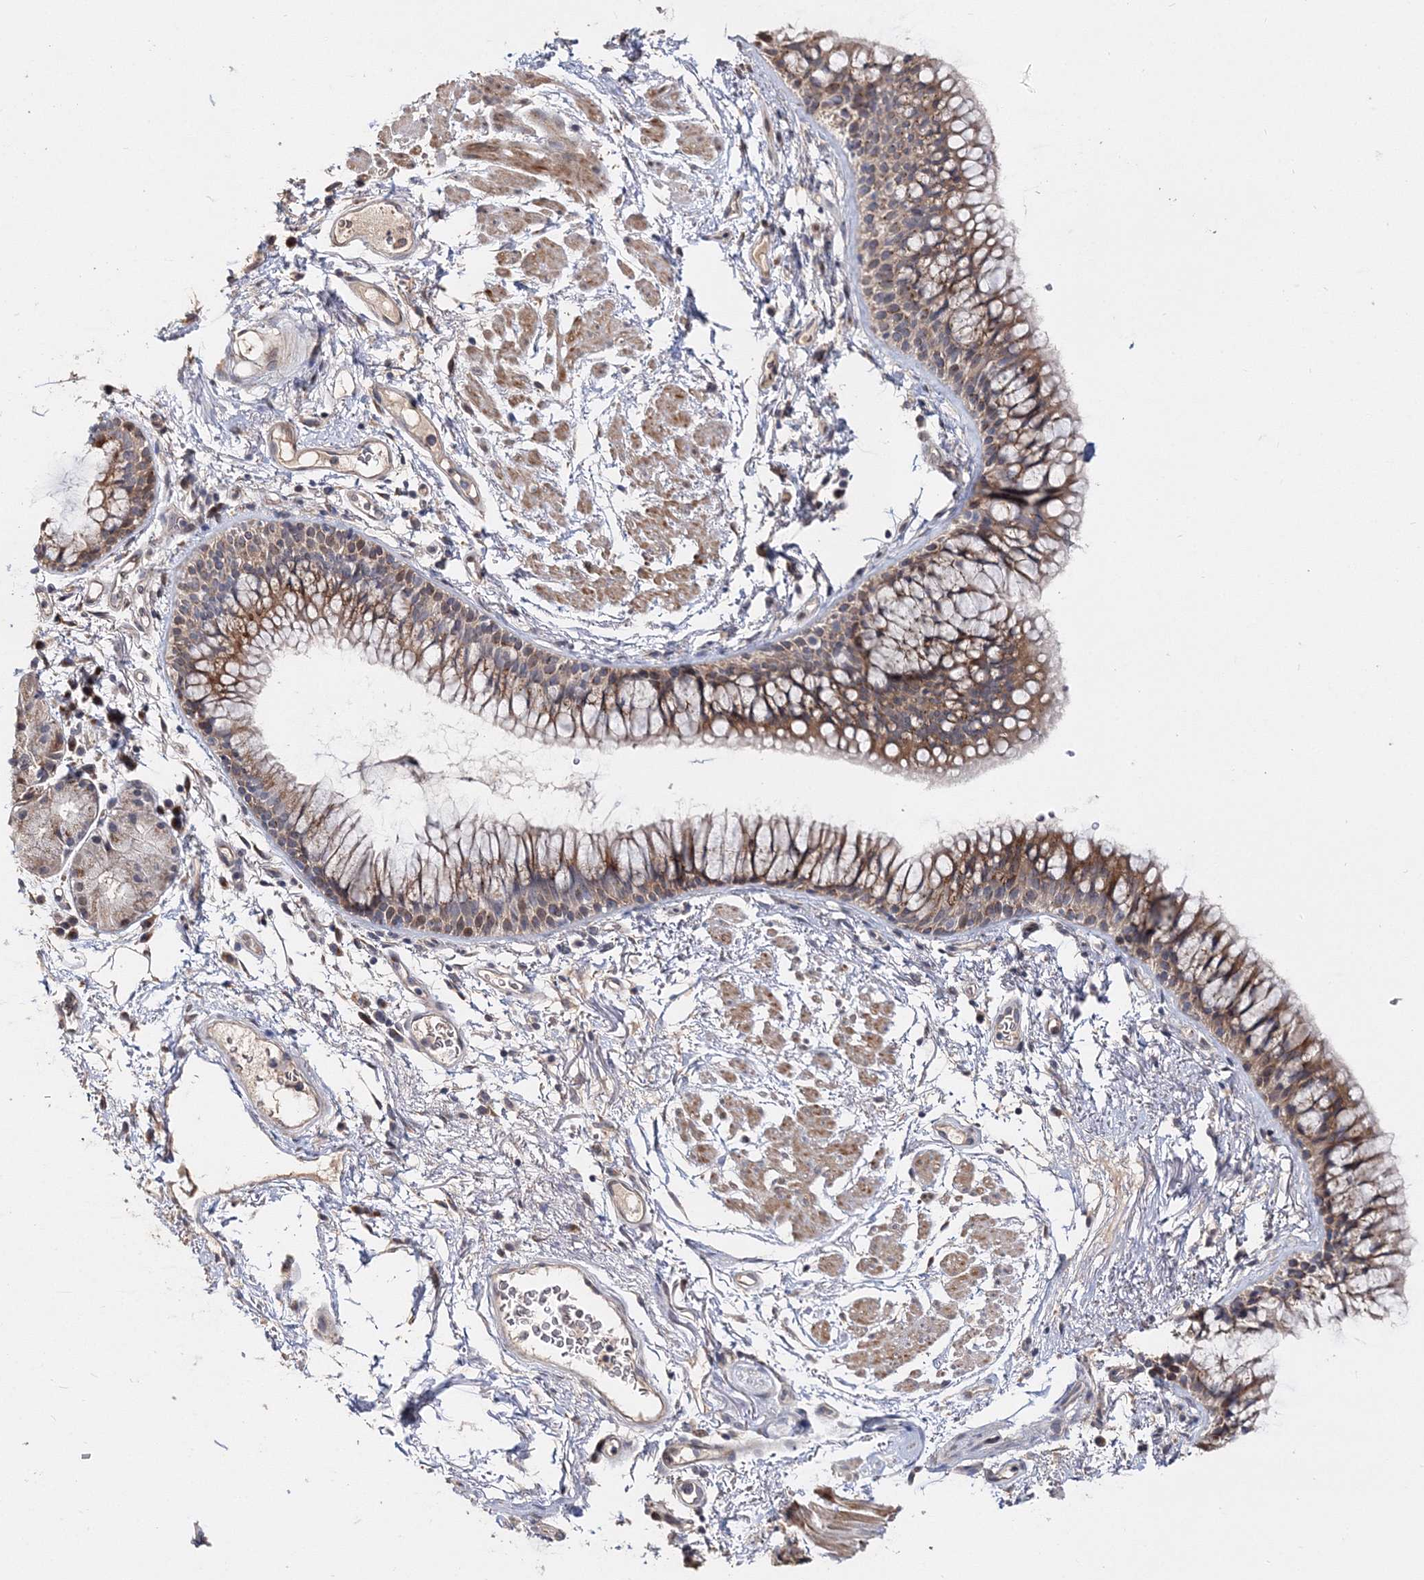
{"staining": {"intensity": "moderate", "quantity": "25%-75%", "location": "cytoplasmic/membranous"}, "tissue": "bronchus", "cell_type": "Respiratory epithelial cells", "image_type": "normal", "snomed": [{"axis": "morphology", "description": "Normal tissue, NOS"}, {"axis": "topography", "description": "Cartilage tissue"}, {"axis": "topography", "description": "Bronchus"}], "caption": "The photomicrograph shows immunohistochemical staining of normal bronchus. There is moderate cytoplasmic/membranous positivity is seen in about 25%-75% of respiratory epithelial cells. (DAB = brown stain, brightfield microscopy at high magnification).", "gene": "GJB5", "patient": {"sex": "female", "age": 73}}